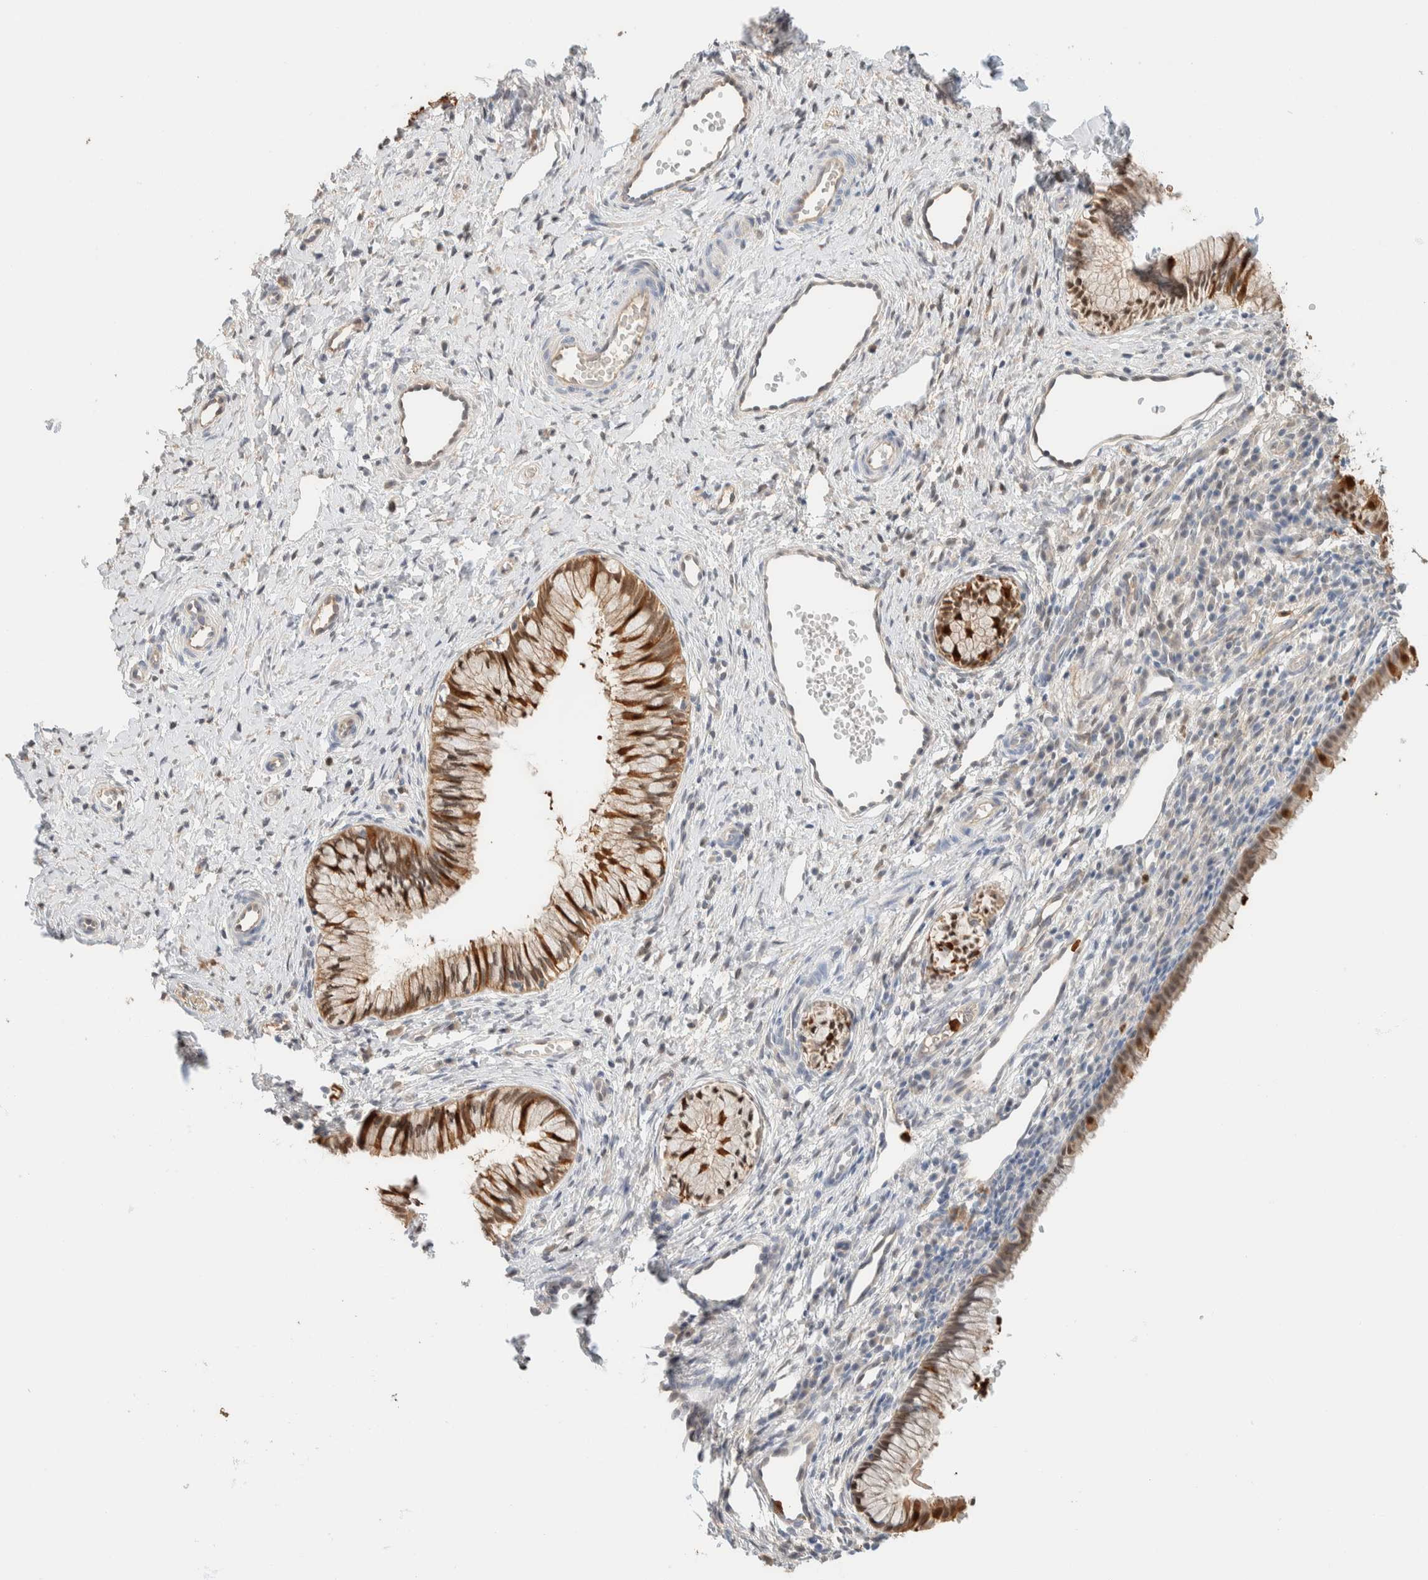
{"staining": {"intensity": "moderate", "quantity": ">75%", "location": "cytoplasmic/membranous,nuclear"}, "tissue": "cervix", "cell_type": "Glandular cells", "image_type": "normal", "snomed": [{"axis": "morphology", "description": "Normal tissue, NOS"}, {"axis": "topography", "description": "Cervix"}], "caption": "Immunohistochemistry micrograph of normal human cervix stained for a protein (brown), which exhibits medium levels of moderate cytoplasmic/membranous,nuclear expression in about >75% of glandular cells.", "gene": "SETD4", "patient": {"sex": "female", "age": 27}}